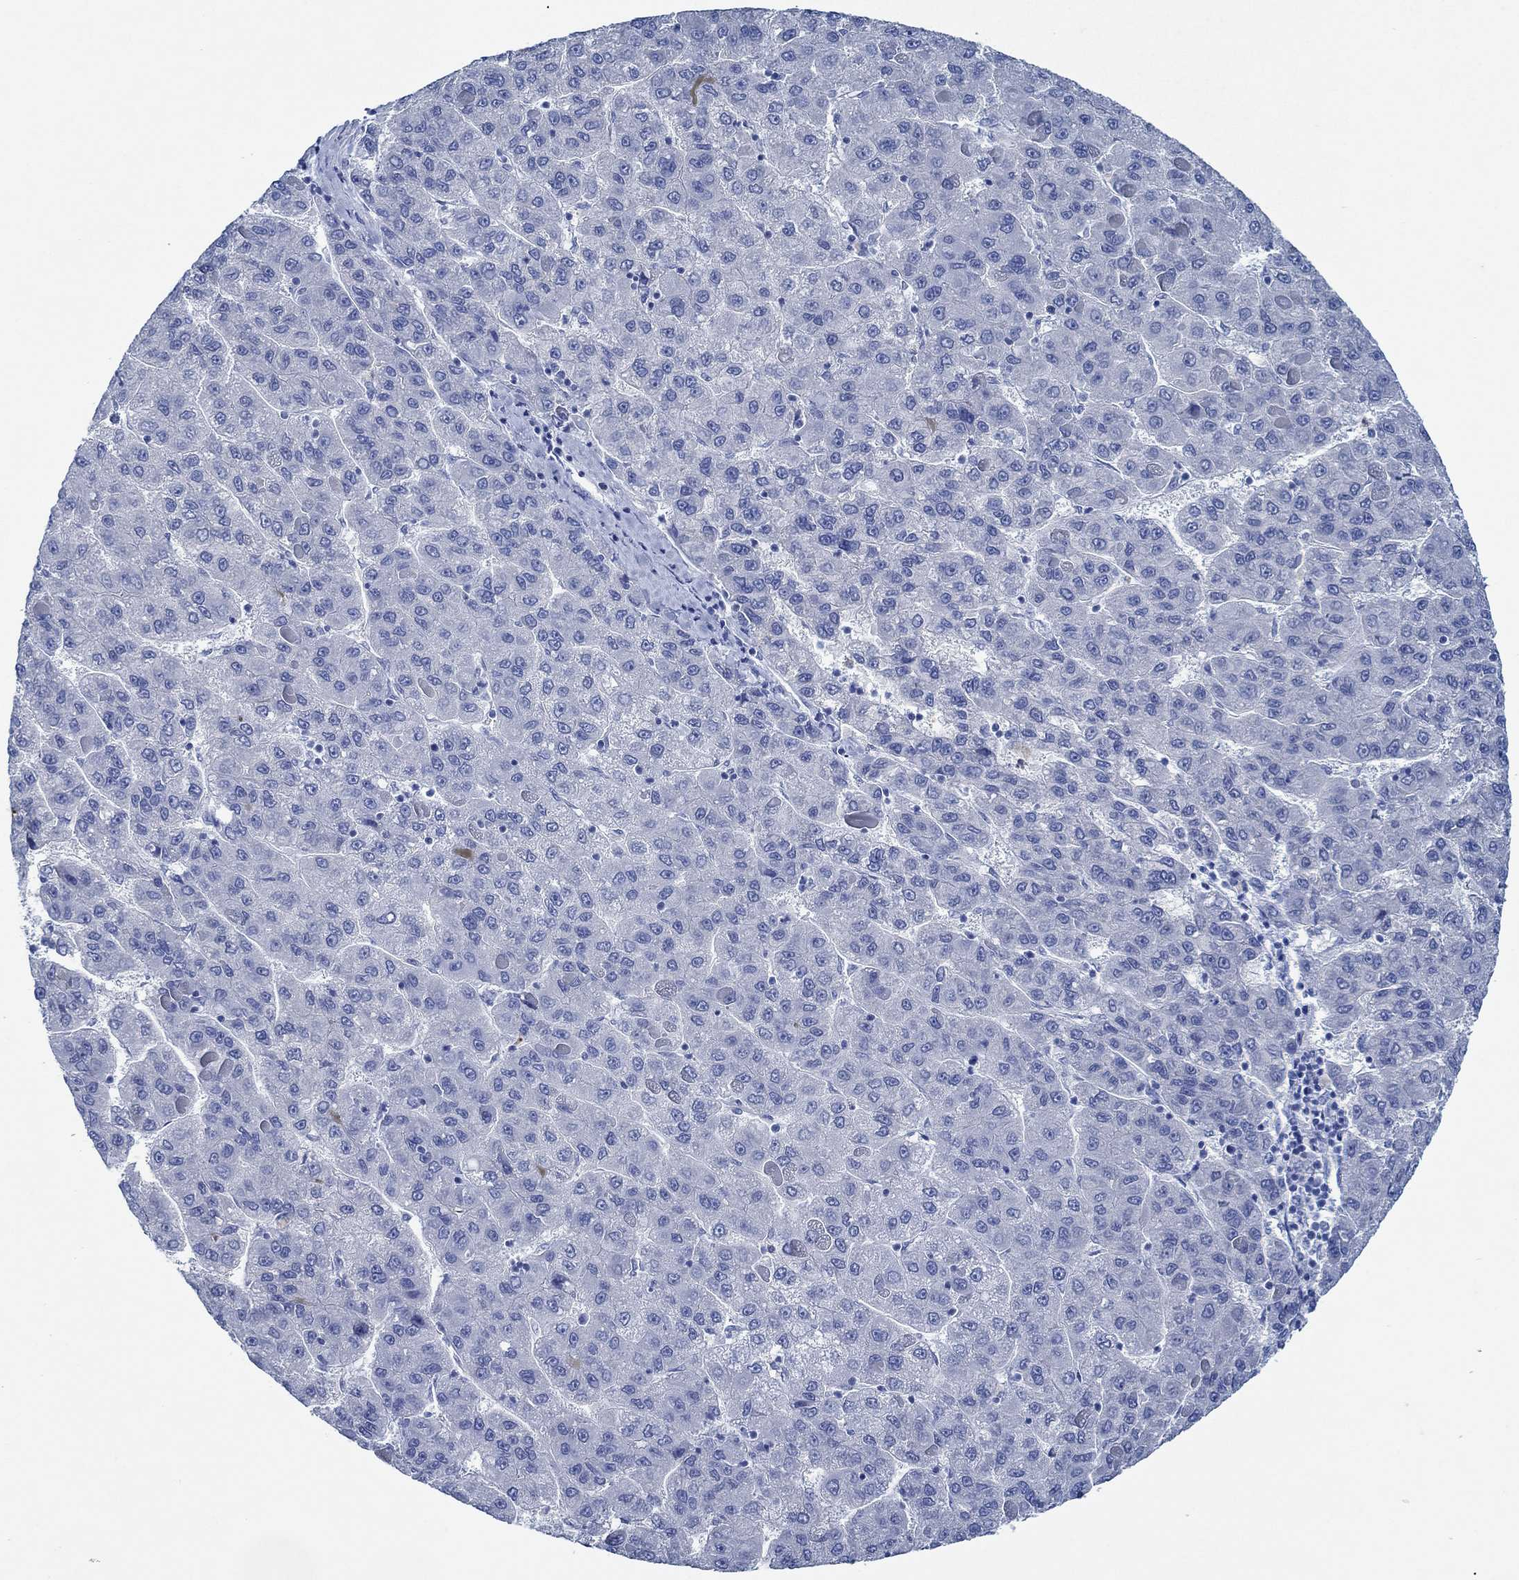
{"staining": {"intensity": "negative", "quantity": "none", "location": "none"}, "tissue": "liver cancer", "cell_type": "Tumor cells", "image_type": "cancer", "snomed": [{"axis": "morphology", "description": "Carcinoma, Hepatocellular, NOS"}, {"axis": "topography", "description": "Liver"}], "caption": "The photomicrograph demonstrates no staining of tumor cells in liver cancer (hepatocellular carcinoma).", "gene": "ZNF671", "patient": {"sex": "female", "age": 82}}